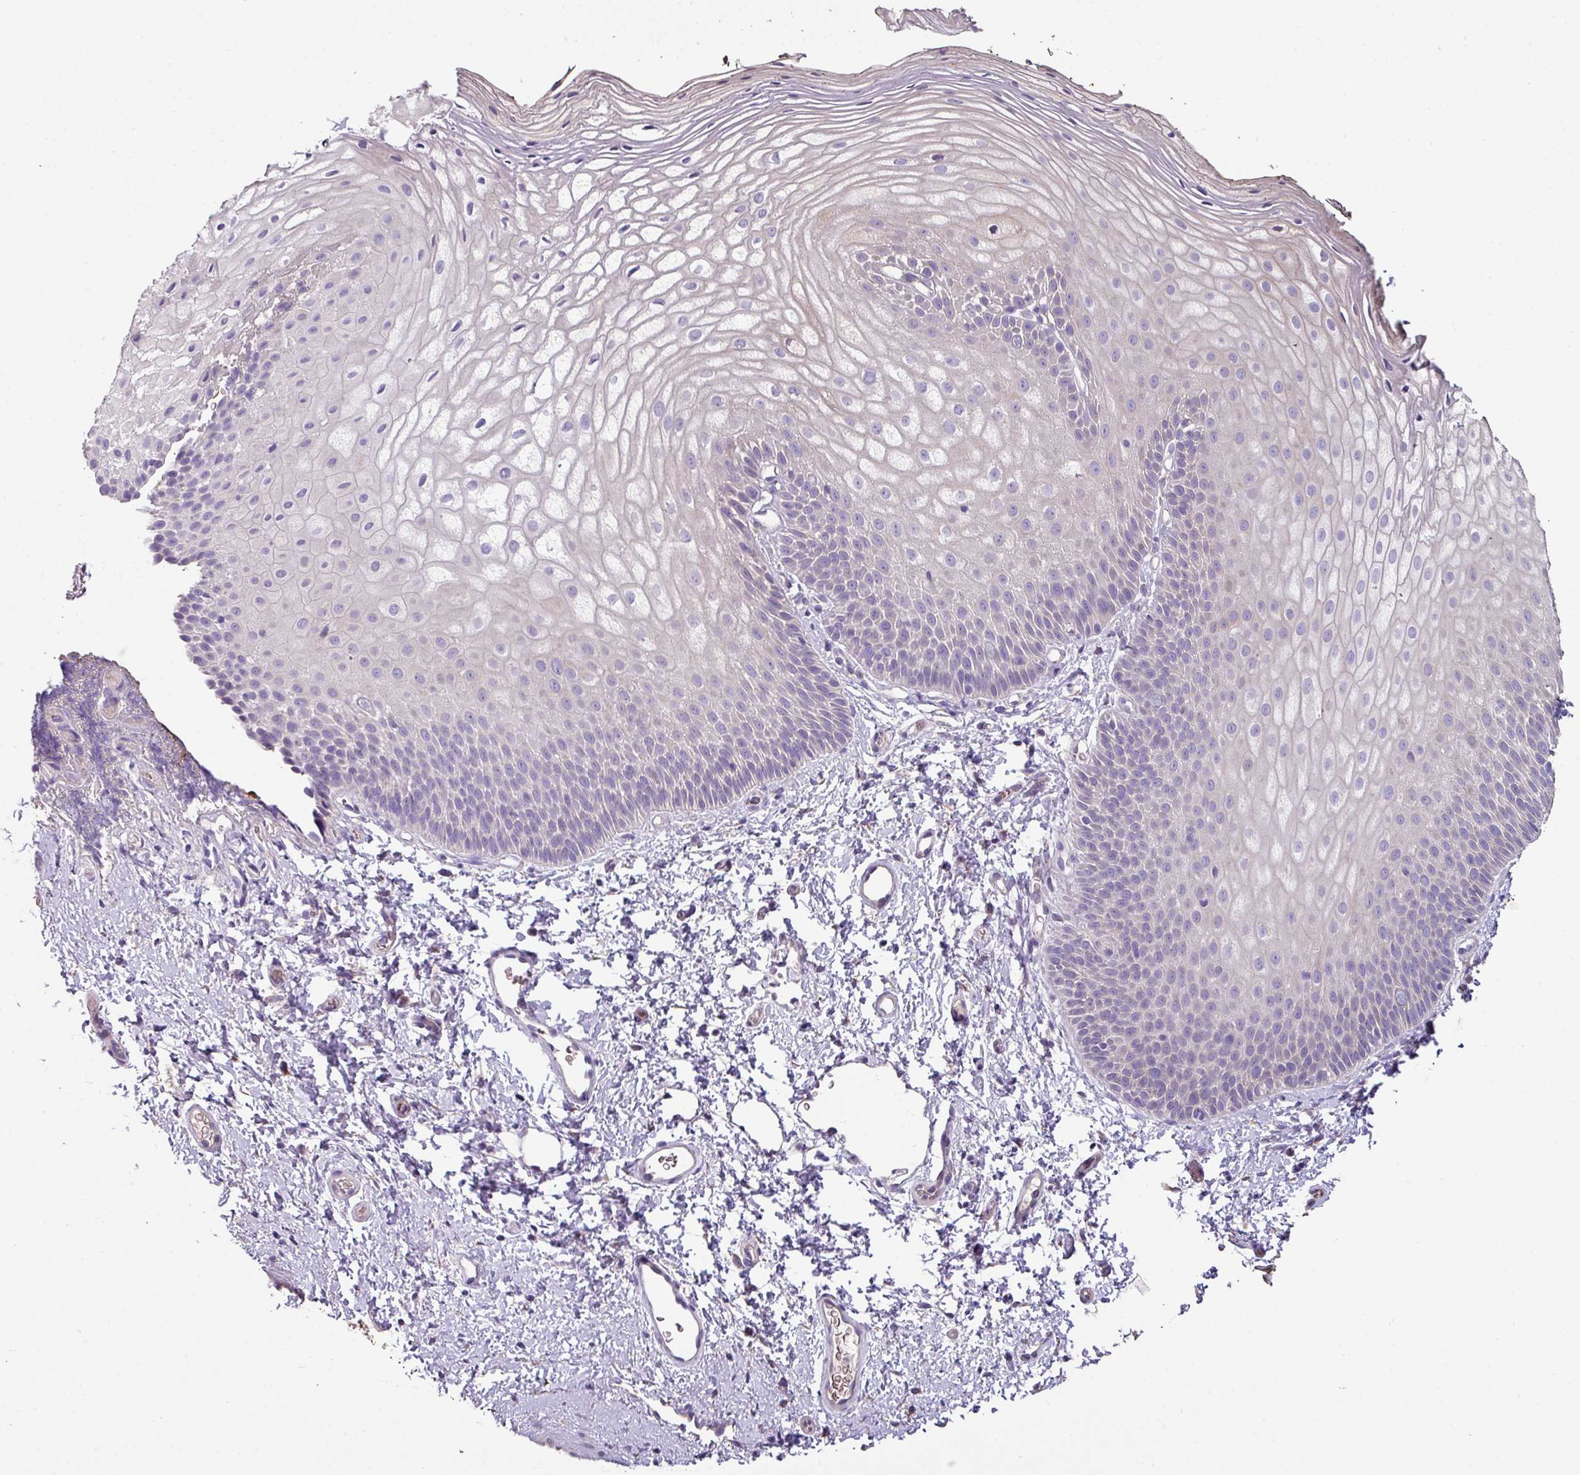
{"staining": {"intensity": "negative", "quantity": "none", "location": "none"}, "tissue": "skin", "cell_type": "Epidermal cells", "image_type": "normal", "snomed": [{"axis": "morphology", "description": "Normal tissue, NOS"}, {"axis": "topography", "description": "Anal"}], "caption": "Protein analysis of unremarkable skin demonstrates no significant expression in epidermal cells. Nuclei are stained in blue.", "gene": "LRRC9", "patient": {"sex": "female", "age": 40}}